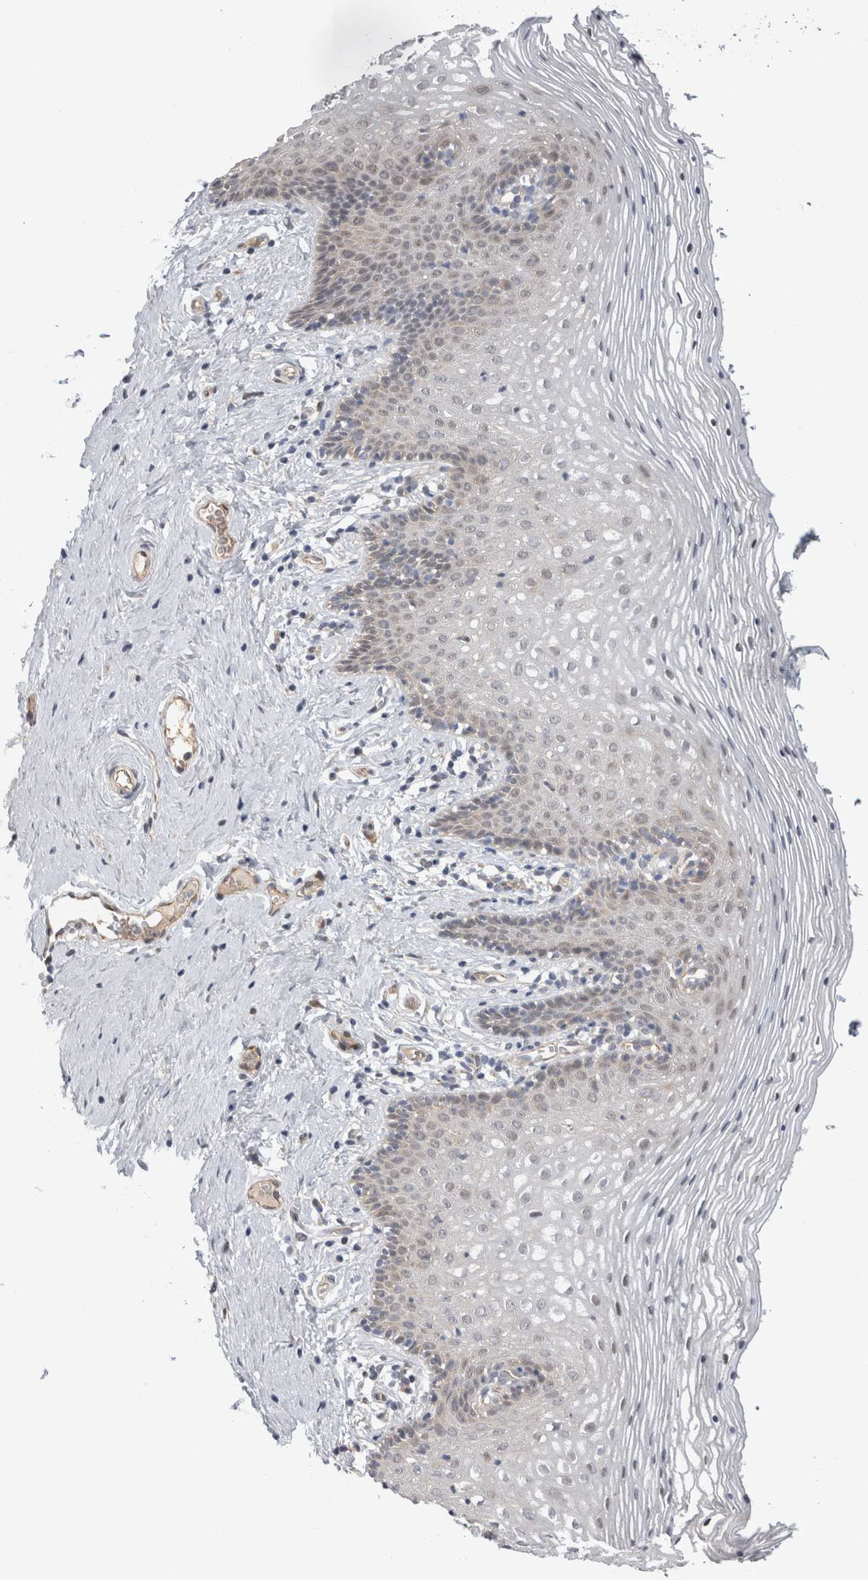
{"staining": {"intensity": "moderate", "quantity": "25%-75%", "location": "nuclear"}, "tissue": "vagina", "cell_type": "Squamous epithelial cells", "image_type": "normal", "snomed": [{"axis": "morphology", "description": "Normal tissue, NOS"}, {"axis": "topography", "description": "Vagina"}], "caption": "Squamous epithelial cells show moderate nuclear staining in approximately 25%-75% of cells in unremarkable vagina. The staining is performed using DAB brown chromogen to label protein expression. The nuclei are counter-stained blue using hematoxylin.", "gene": "TAFA5", "patient": {"sex": "female", "age": 32}}